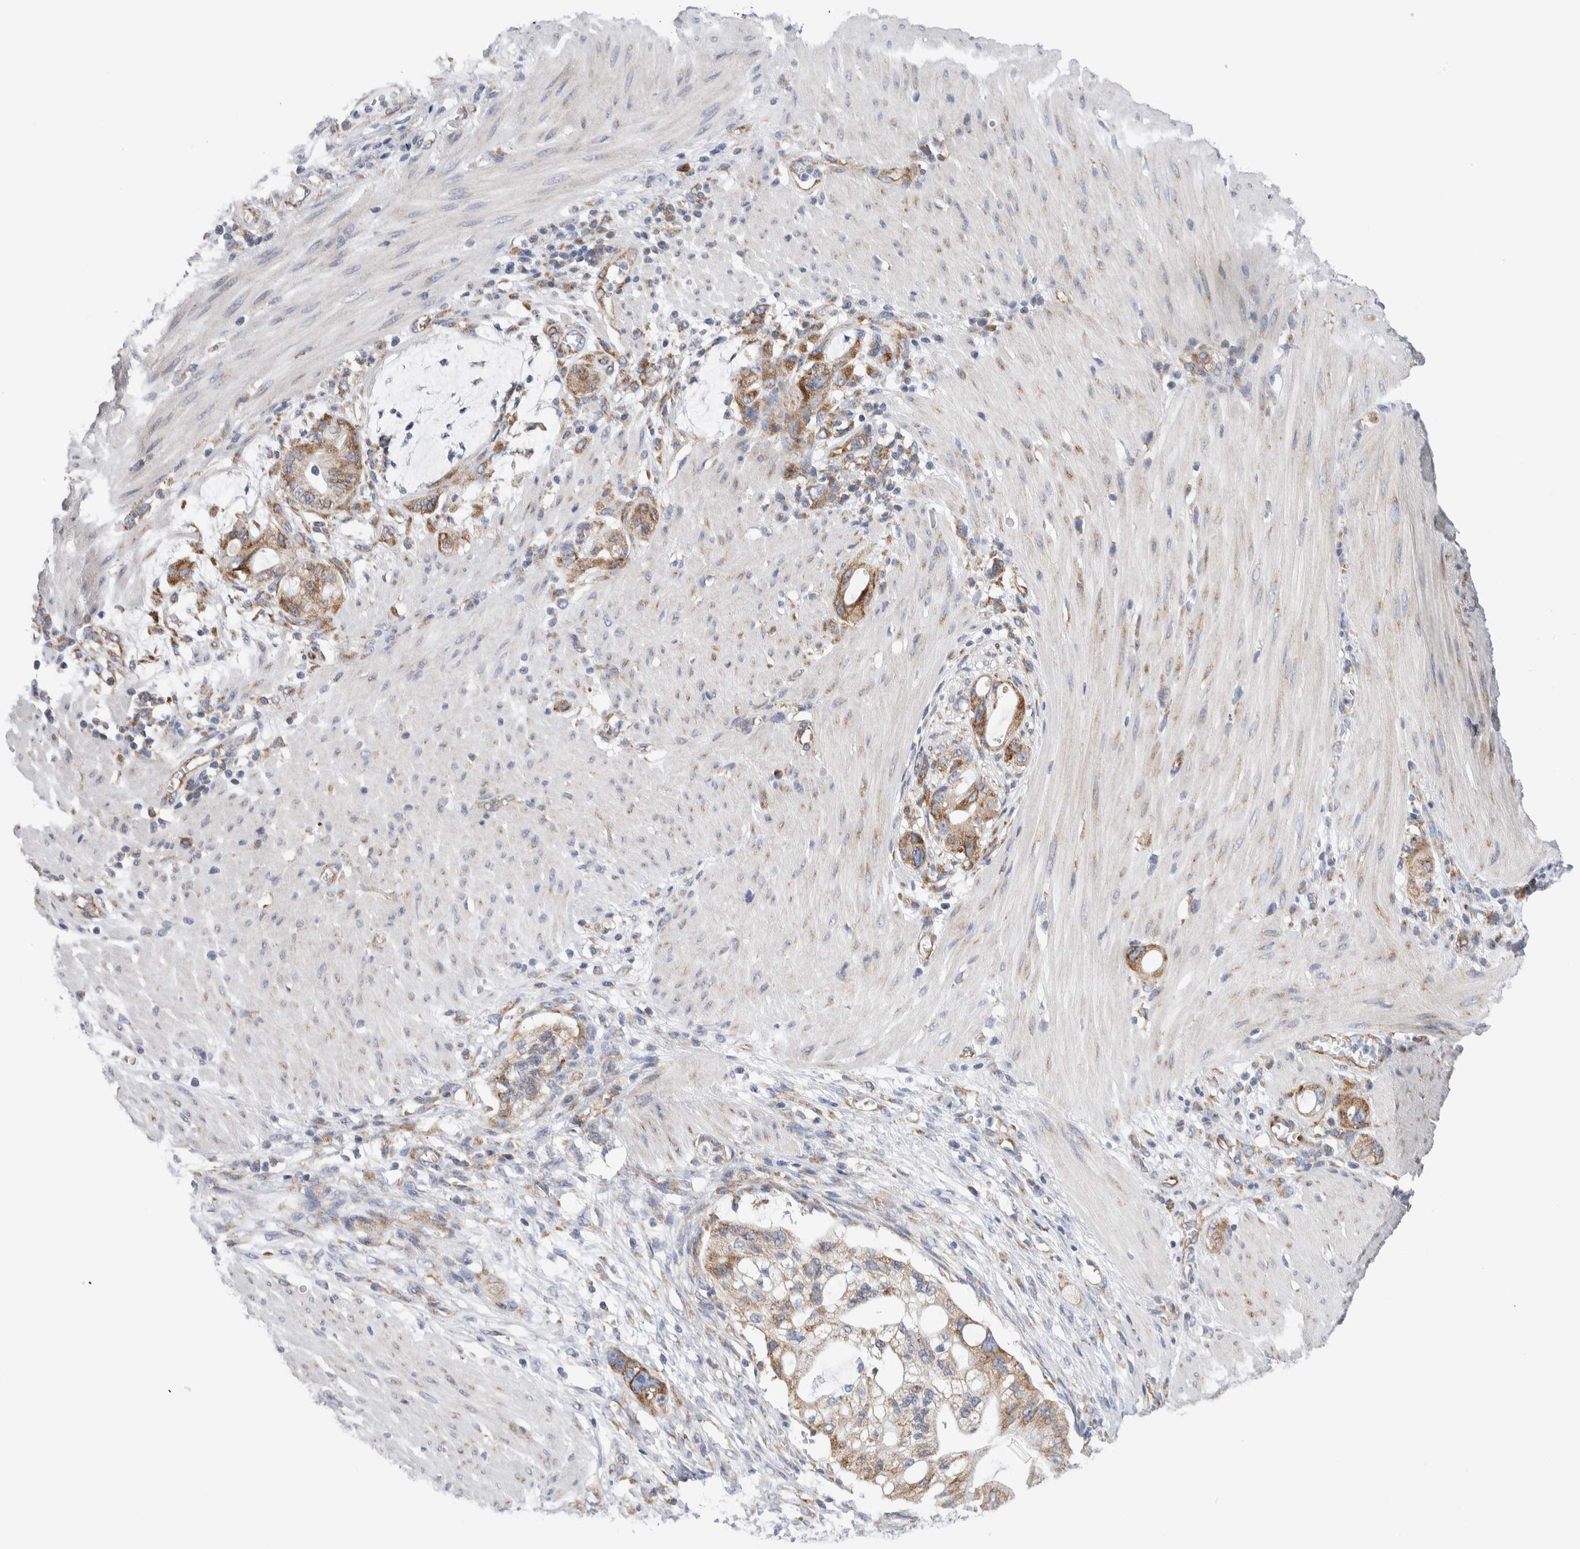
{"staining": {"intensity": "moderate", "quantity": ">75%", "location": "cytoplasmic/membranous"}, "tissue": "stomach cancer", "cell_type": "Tumor cells", "image_type": "cancer", "snomed": [{"axis": "morphology", "description": "Adenocarcinoma, NOS"}, {"axis": "topography", "description": "Stomach"}, {"axis": "topography", "description": "Stomach, lower"}], "caption": "IHC micrograph of human adenocarcinoma (stomach) stained for a protein (brown), which exhibits medium levels of moderate cytoplasmic/membranous staining in about >75% of tumor cells.", "gene": "RACK1", "patient": {"sex": "female", "age": 48}}